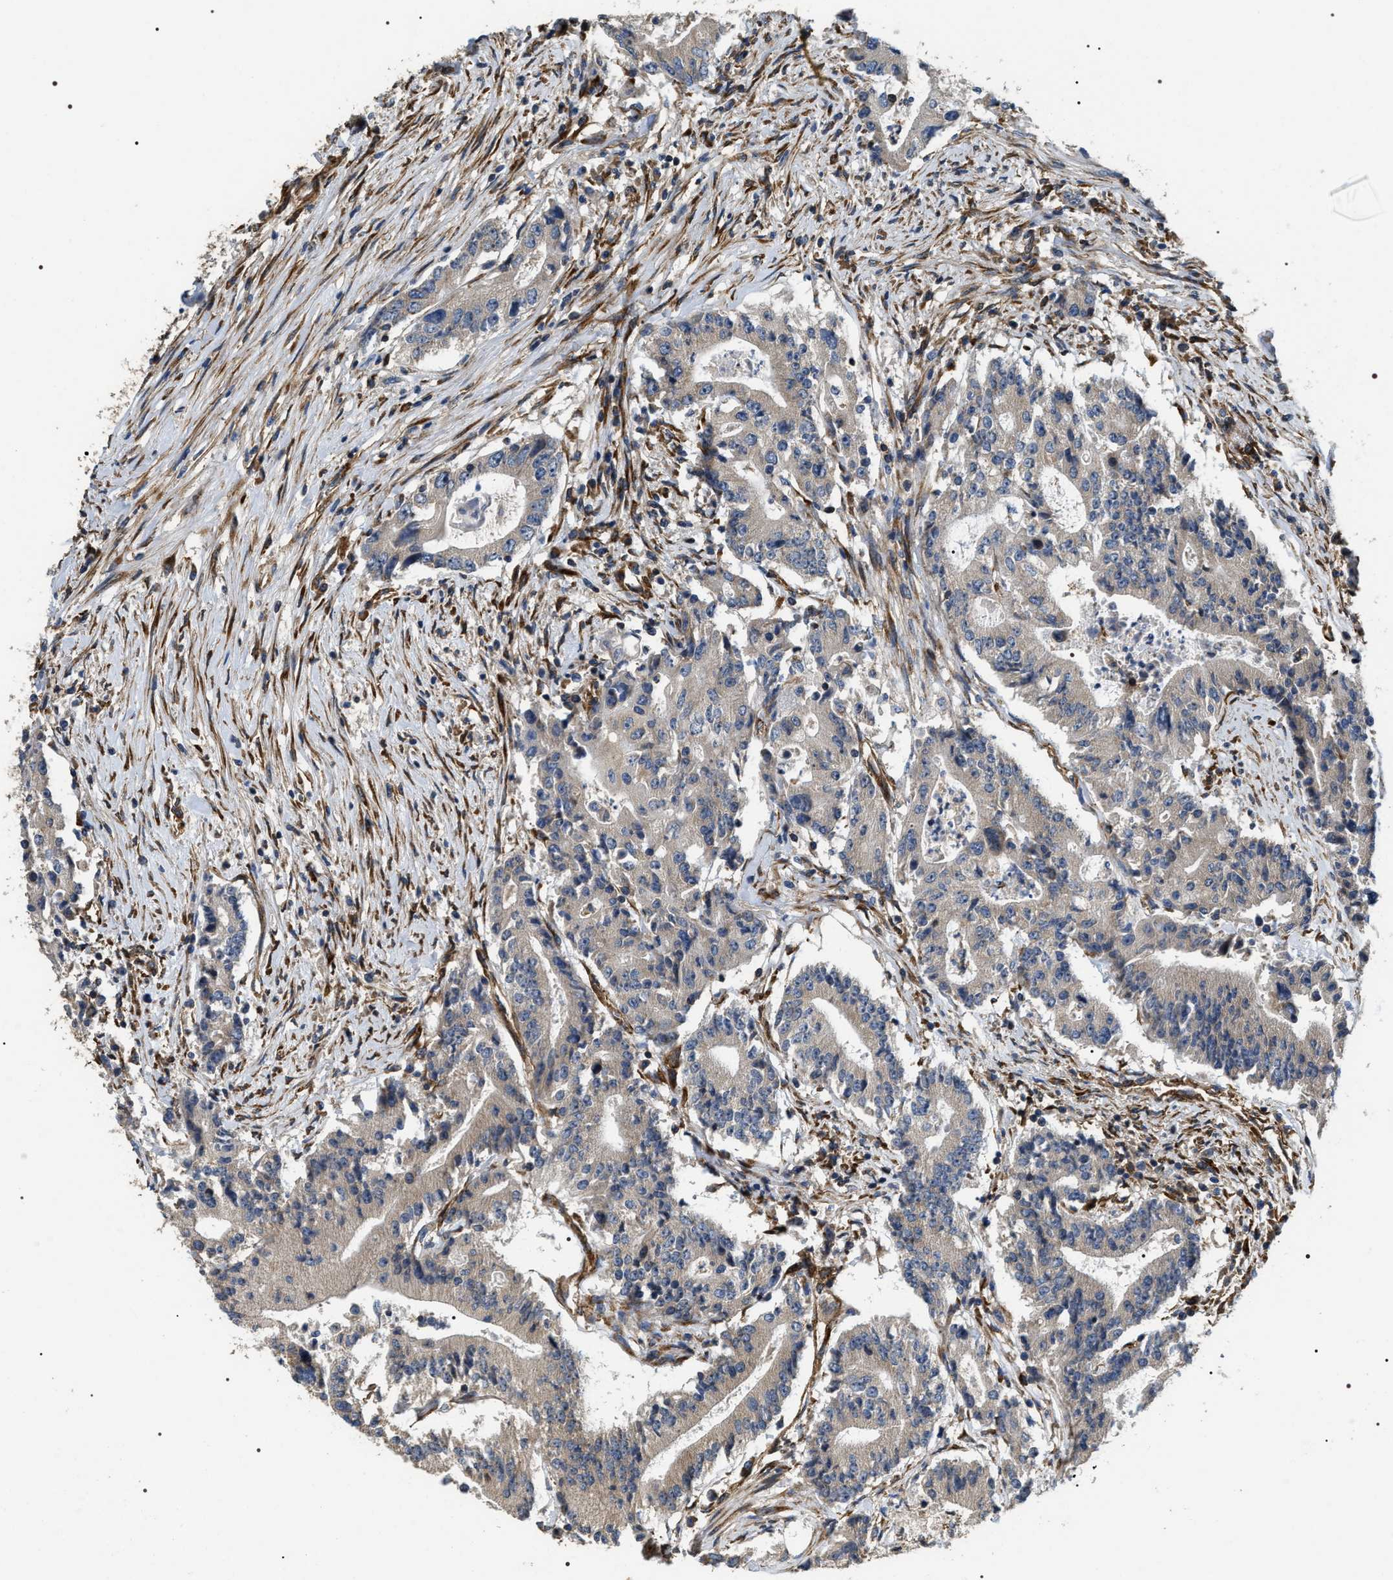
{"staining": {"intensity": "negative", "quantity": "none", "location": "none"}, "tissue": "colorectal cancer", "cell_type": "Tumor cells", "image_type": "cancer", "snomed": [{"axis": "morphology", "description": "Adenocarcinoma, NOS"}, {"axis": "topography", "description": "Colon"}], "caption": "Tumor cells are negative for brown protein staining in colorectal cancer.", "gene": "ZC3HAV1L", "patient": {"sex": "female", "age": 77}}